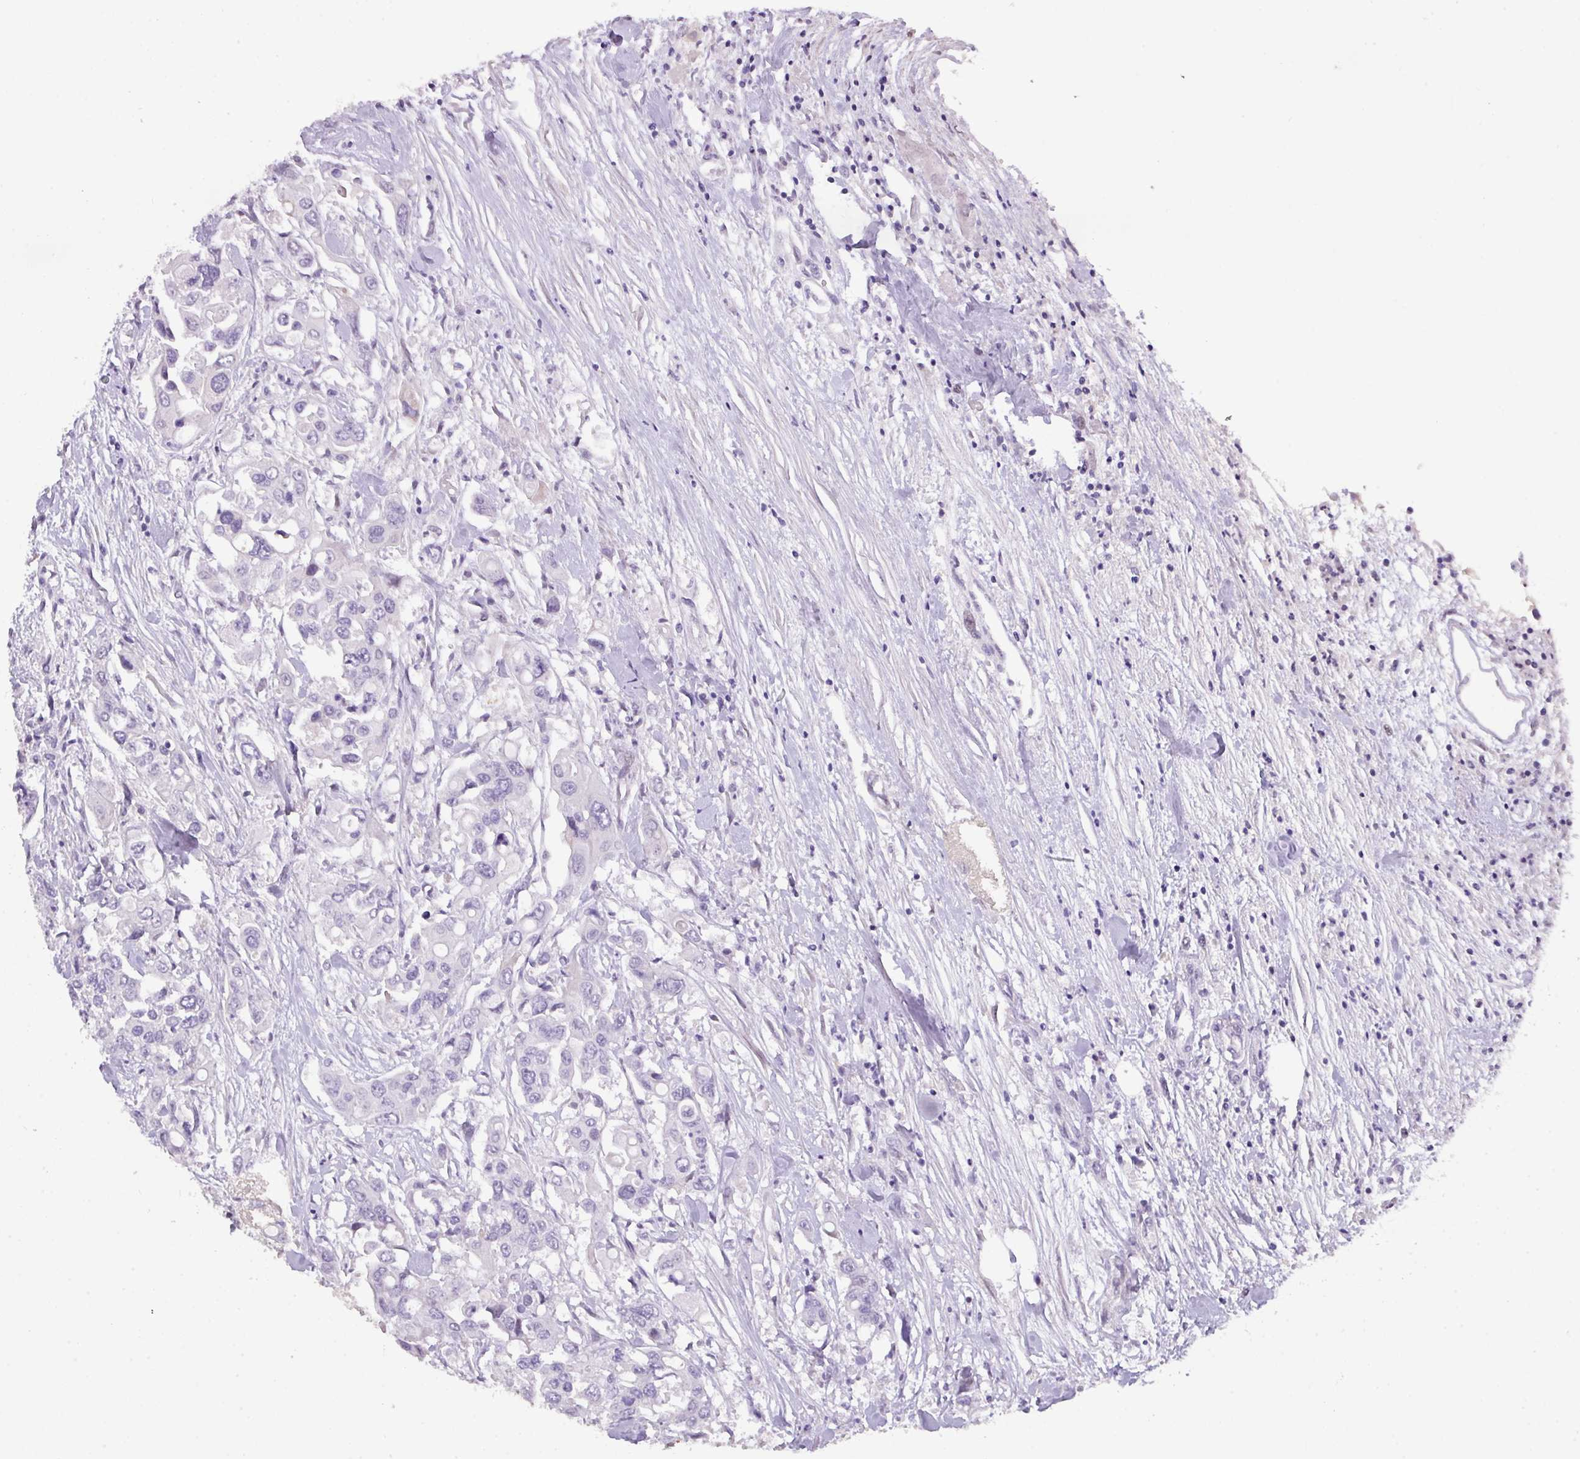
{"staining": {"intensity": "negative", "quantity": "none", "location": "none"}, "tissue": "colorectal cancer", "cell_type": "Tumor cells", "image_type": "cancer", "snomed": [{"axis": "morphology", "description": "Adenocarcinoma, NOS"}, {"axis": "topography", "description": "Colon"}], "caption": "IHC image of neoplastic tissue: human colorectal cancer (adenocarcinoma) stained with DAB reveals no significant protein expression in tumor cells.", "gene": "ANKRD13B", "patient": {"sex": "male", "age": 77}}